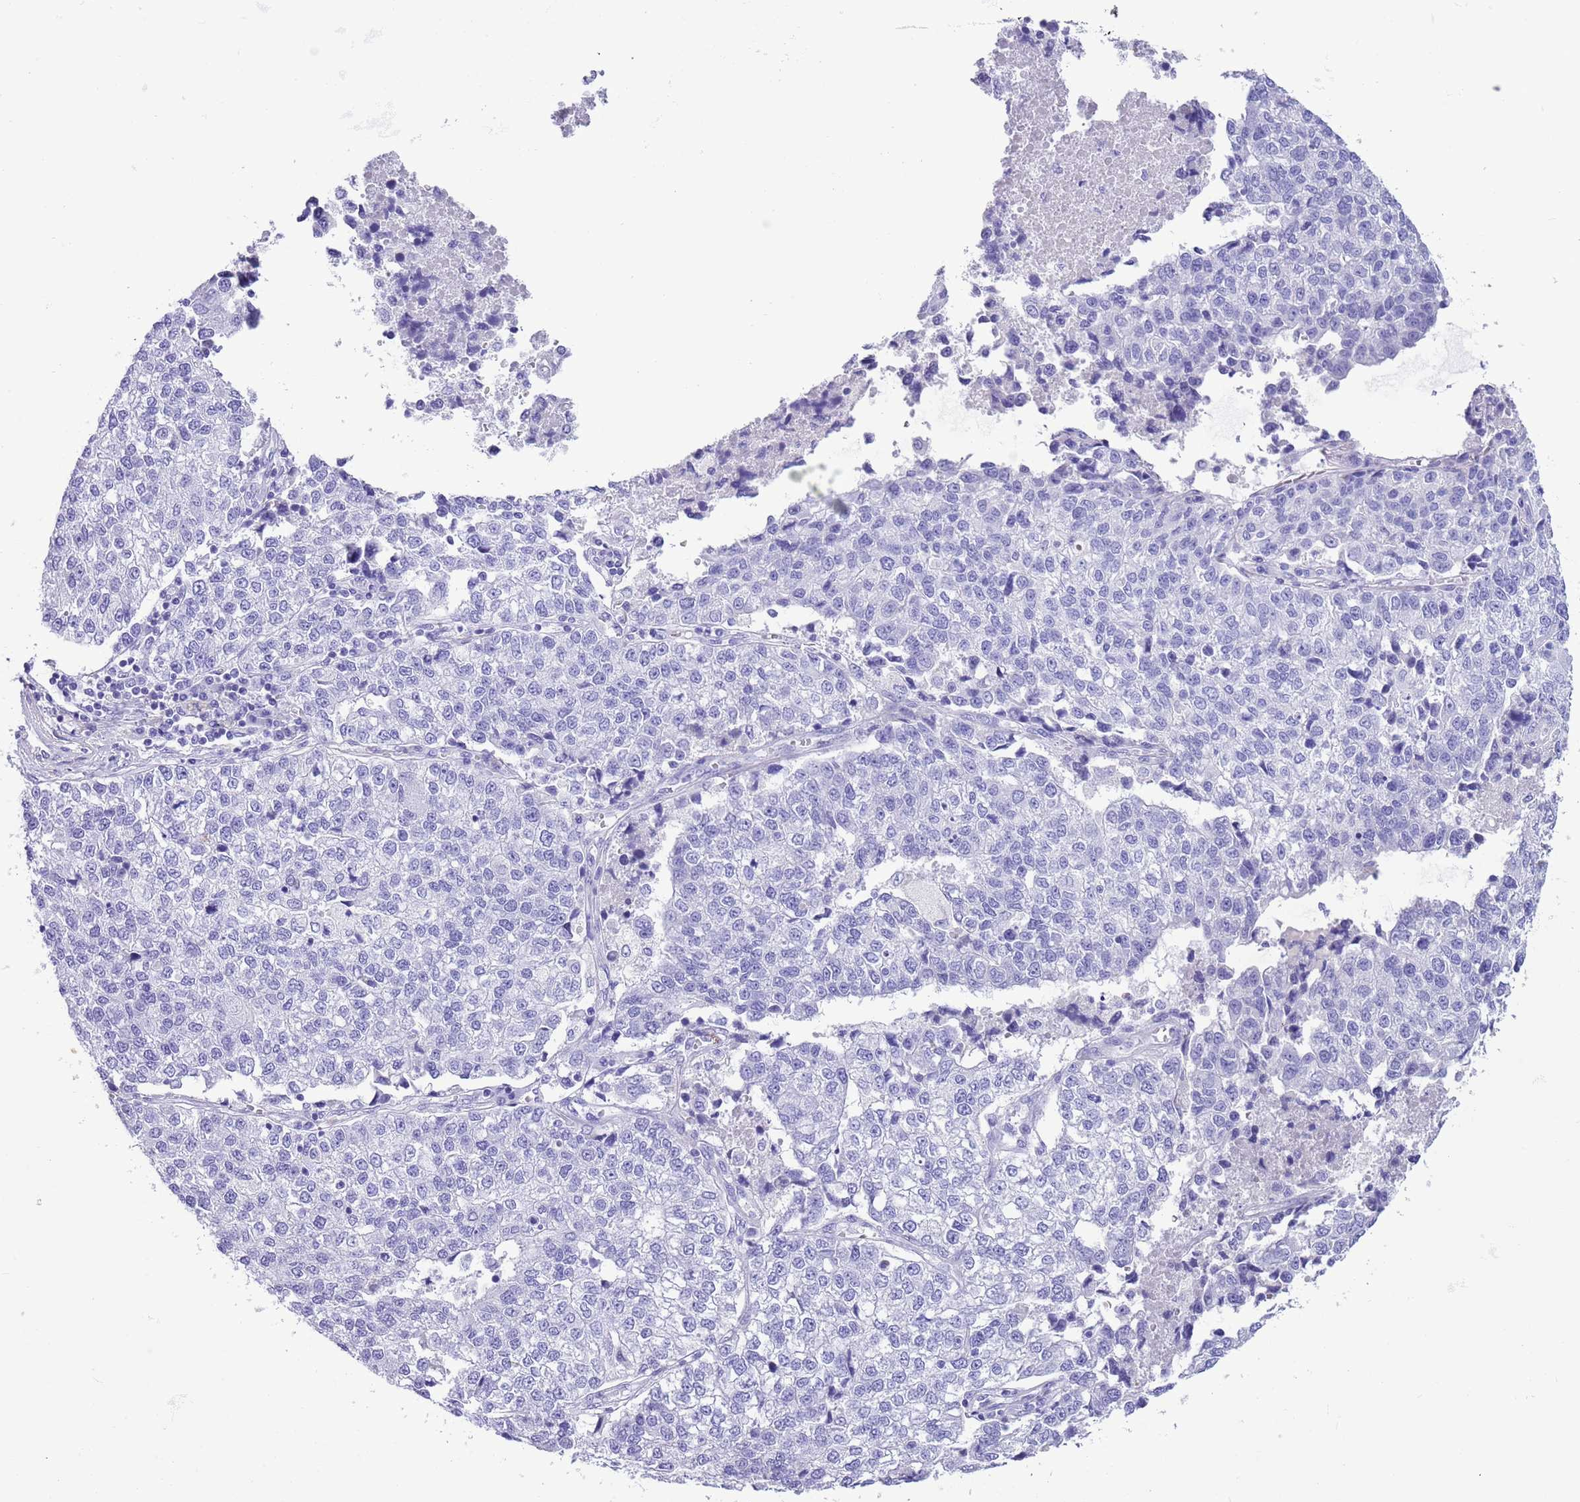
{"staining": {"intensity": "negative", "quantity": "none", "location": "none"}, "tissue": "lung cancer", "cell_type": "Tumor cells", "image_type": "cancer", "snomed": [{"axis": "morphology", "description": "Adenocarcinoma, NOS"}, {"axis": "topography", "description": "Lung"}], "caption": "Immunohistochemistry (IHC) photomicrograph of human lung cancer stained for a protein (brown), which shows no positivity in tumor cells. Brightfield microscopy of IHC stained with DAB (brown) and hematoxylin (blue), captured at high magnification.", "gene": "TBC1D10B", "patient": {"sex": "male", "age": 49}}